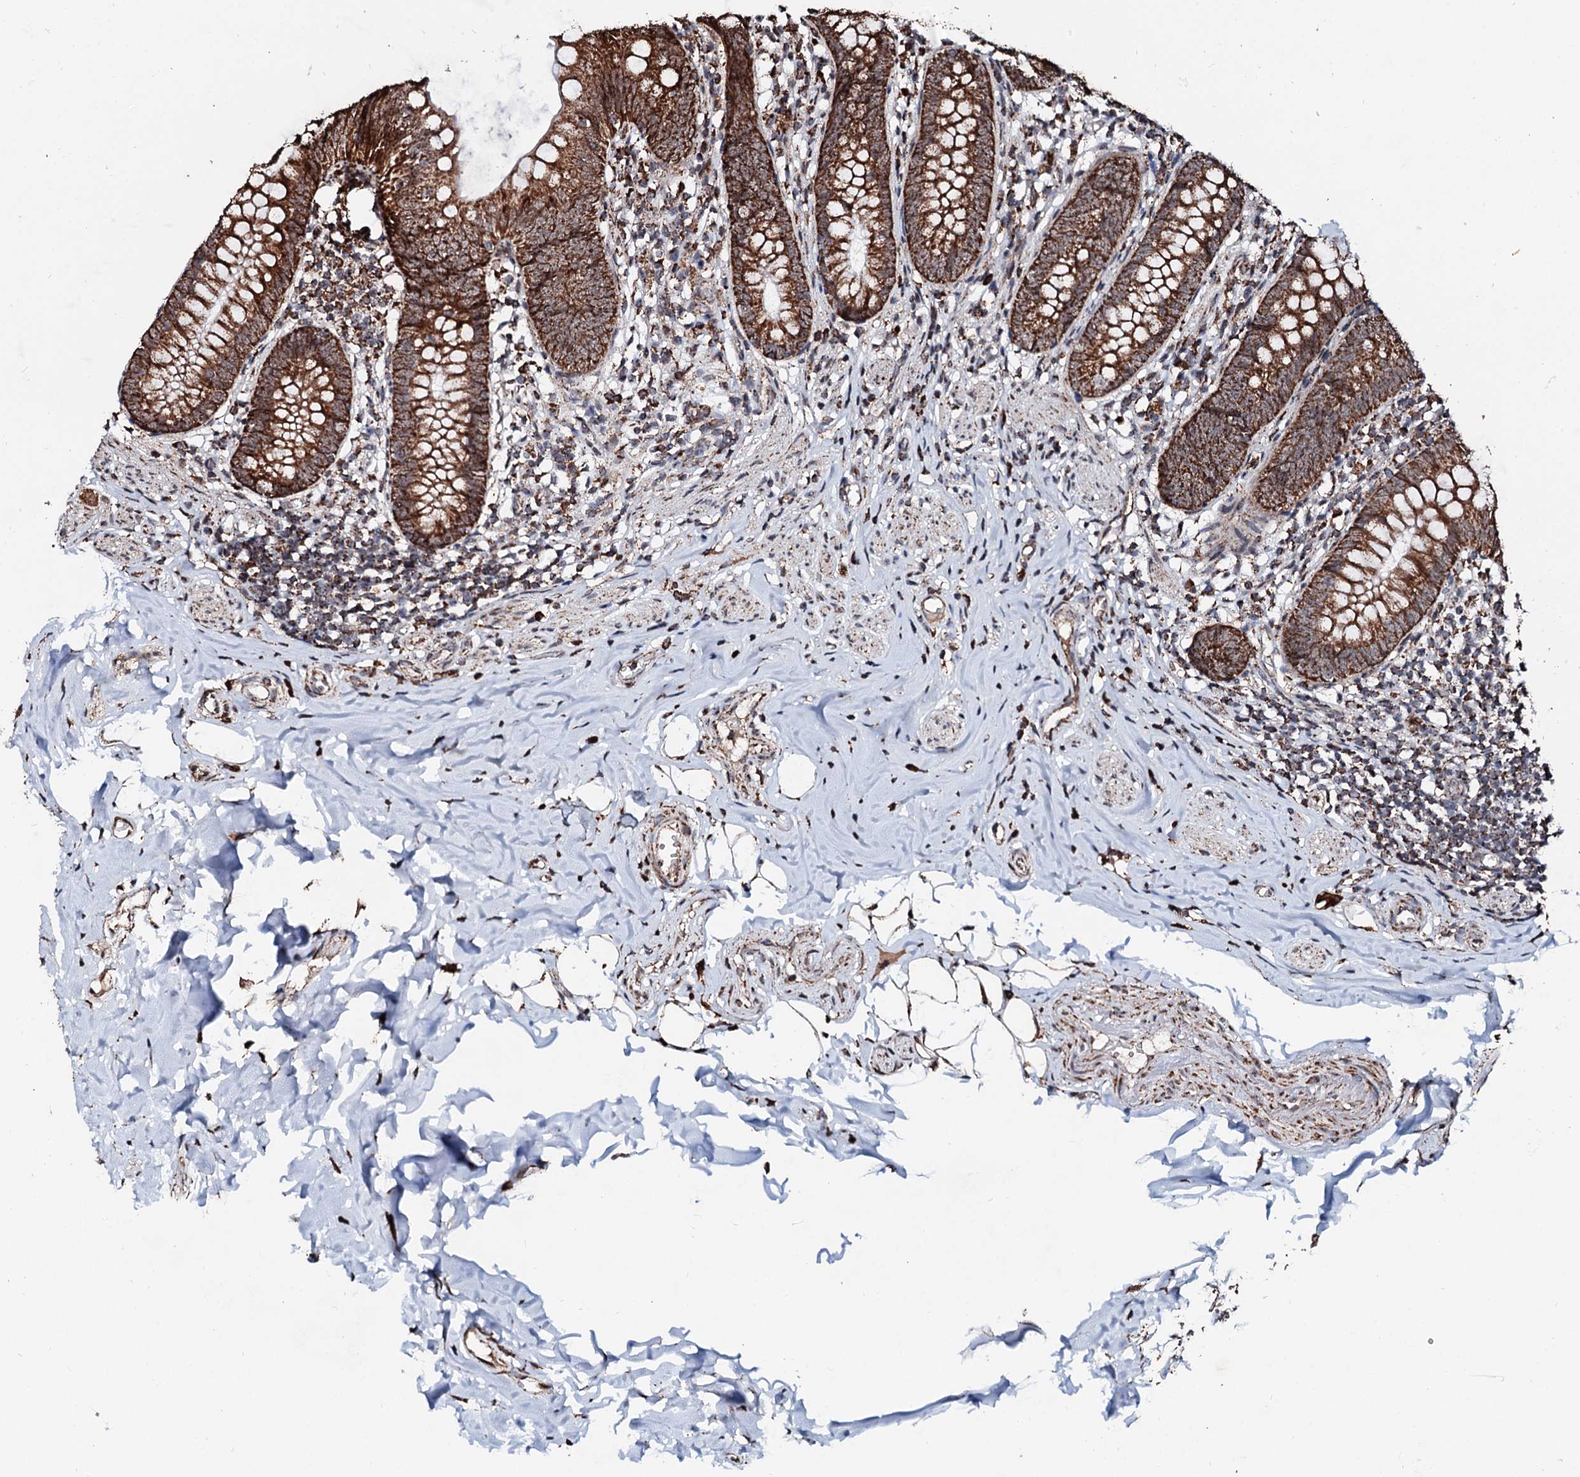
{"staining": {"intensity": "strong", "quantity": ">75%", "location": "cytoplasmic/membranous"}, "tissue": "appendix", "cell_type": "Glandular cells", "image_type": "normal", "snomed": [{"axis": "morphology", "description": "Normal tissue, NOS"}, {"axis": "topography", "description": "Appendix"}], "caption": "Immunohistochemistry photomicrograph of normal appendix: appendix stained using immunohistochemistry demonstrates high levels of strong protein expression localized specifically in the cytoplasmic/membranous of glandular cells, appearing as a cytoplasmic/membranous brown color.", "gene": "SECISBP2L", "patient": {"sex": "female", "age": 62}}